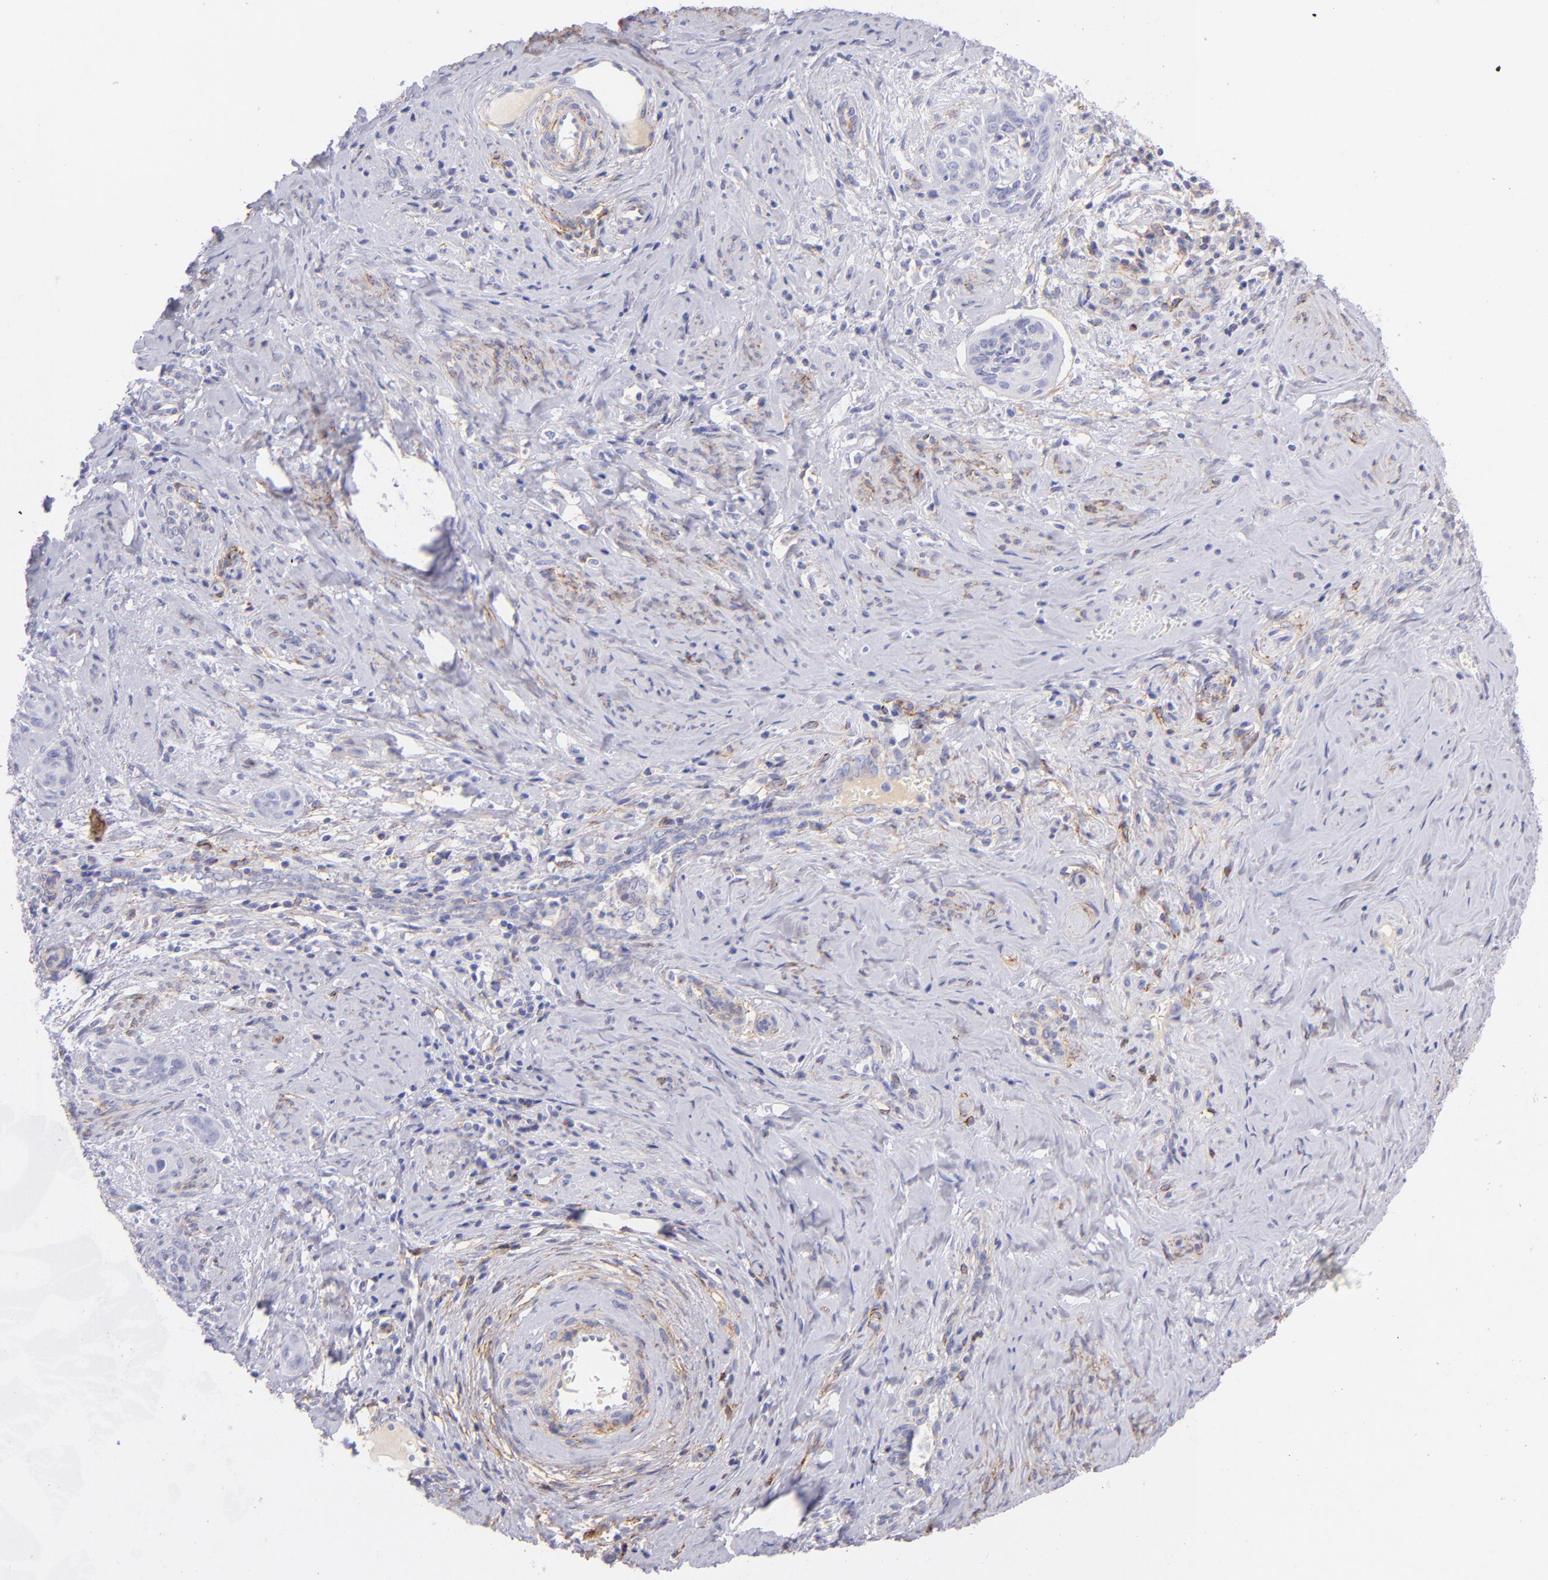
{"staining": {"intensity": "negative", "quantity": "none", "location": "none"}, "tissue": "cervical cancer", "cell_type": "Tumor cells", "image_type": "cancer", "snomed": [{"axis": "morphology", "description": "Squamous cell carcinoma, NOS"}, {"axis": "topography", "description": "Cervix"}], "caption": "Immunohistochemical staining of cervical cancer (squamous cell carcinoma) reveals no significant staining in tumor cells. The staining is performed using DAB (3,3'-diaminobenzidine) brown chromogen with nuclei counter-stained in using hematoxylin.", "gene": "CD81", "patient": {"sex": "female", "age": 33}}